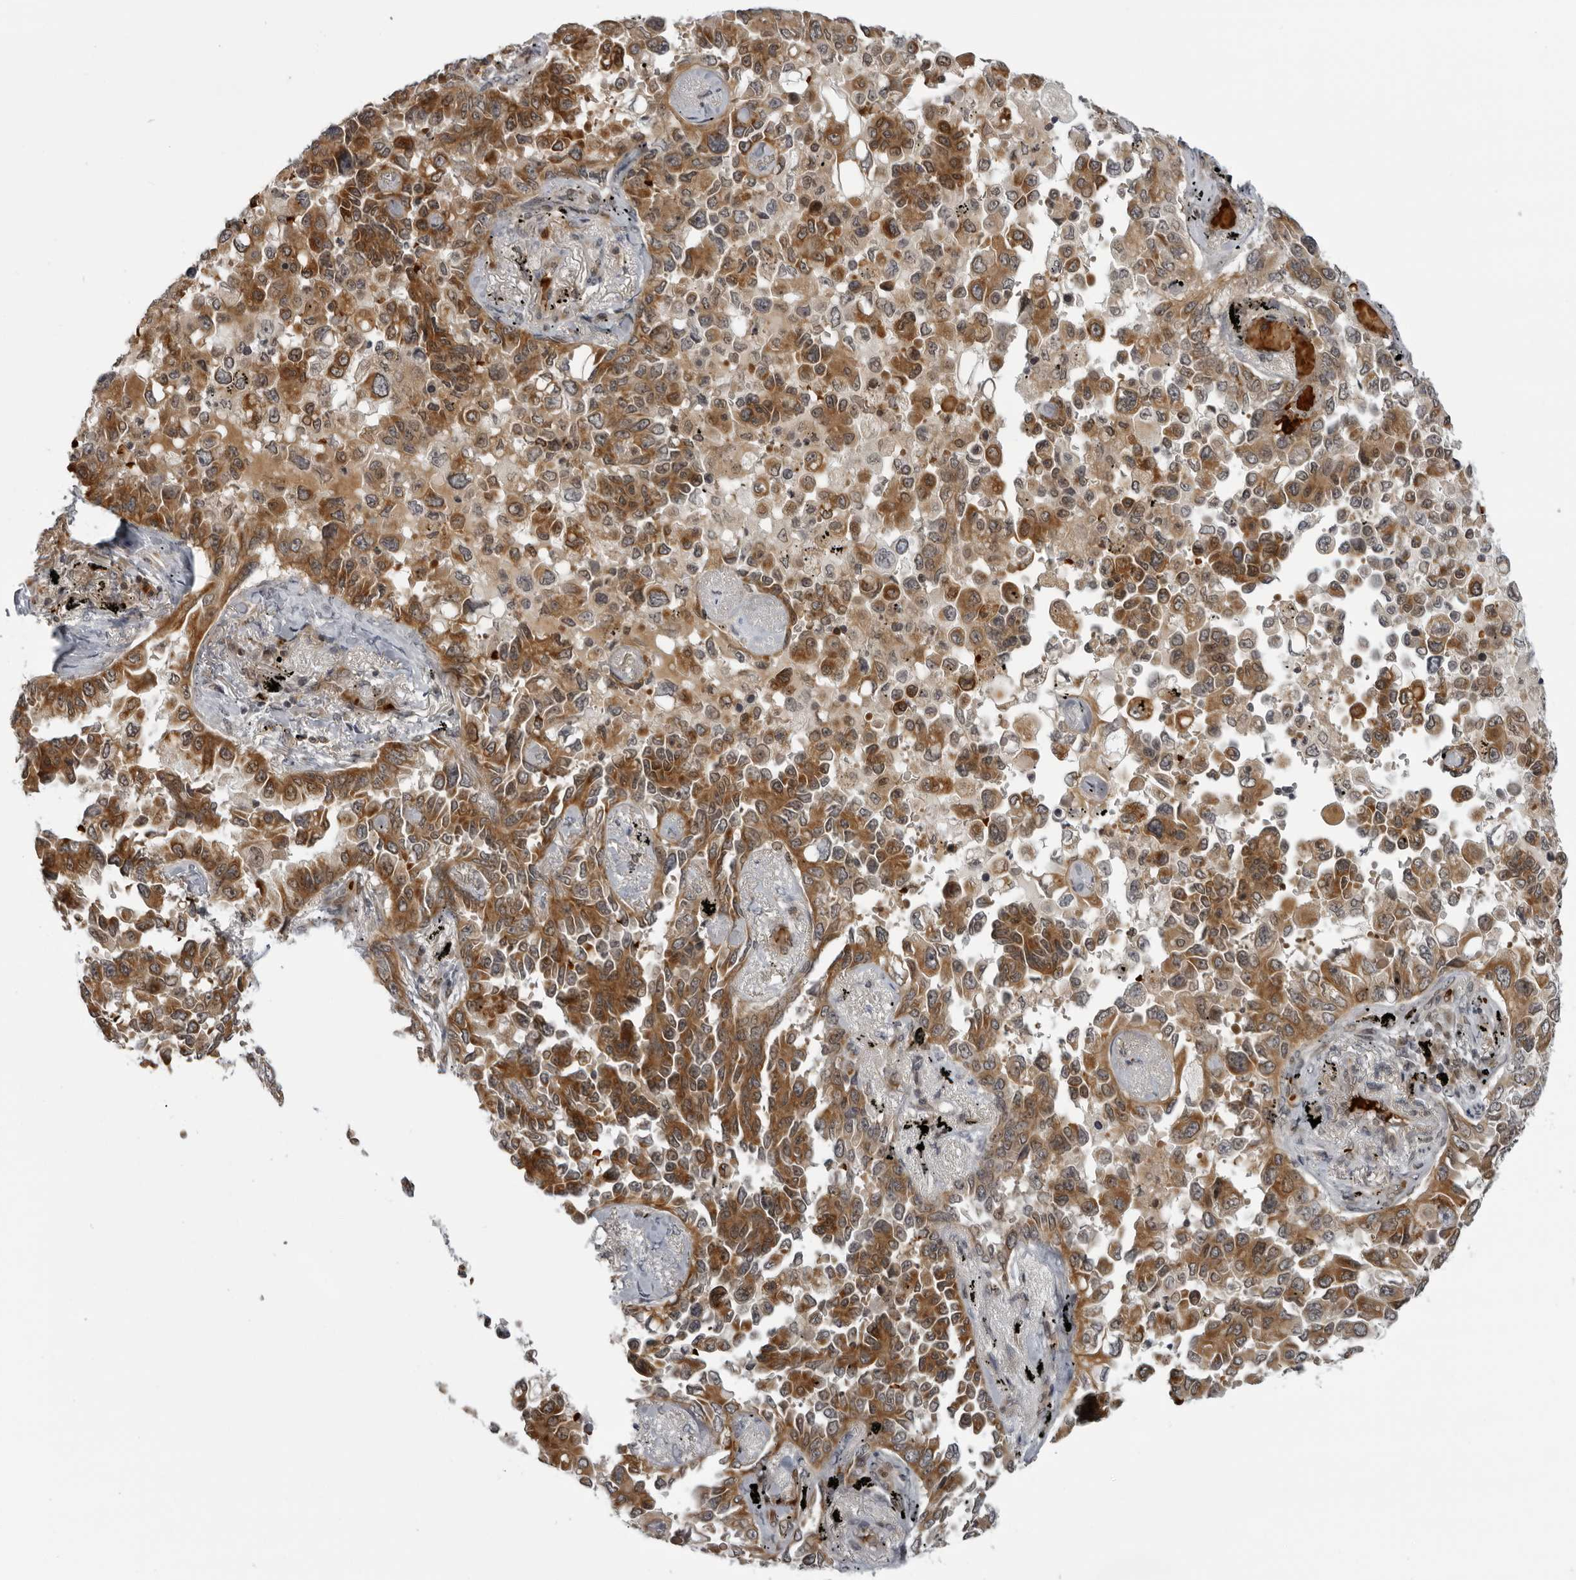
{"staining": {"intensity": "strong", "quantity": ">75%", "location": "cytoplasmic/membranous"}, "tissue": "lung cancer", "cell_type": "Tumor cells", "image_type": "cancer", "snomed": [{"axis": "morphology", "description": "Adenocarcinoma, NOS"}, {"axis": "topography", "description": "Lung"}], "caption": "Strong cytoplasmic/membranous positivity is identified in approximately >75% of tumor cells in lung adenocarcinoma.", "gene": "THOP1", "patient": {"sex": "female", "age": 67}}